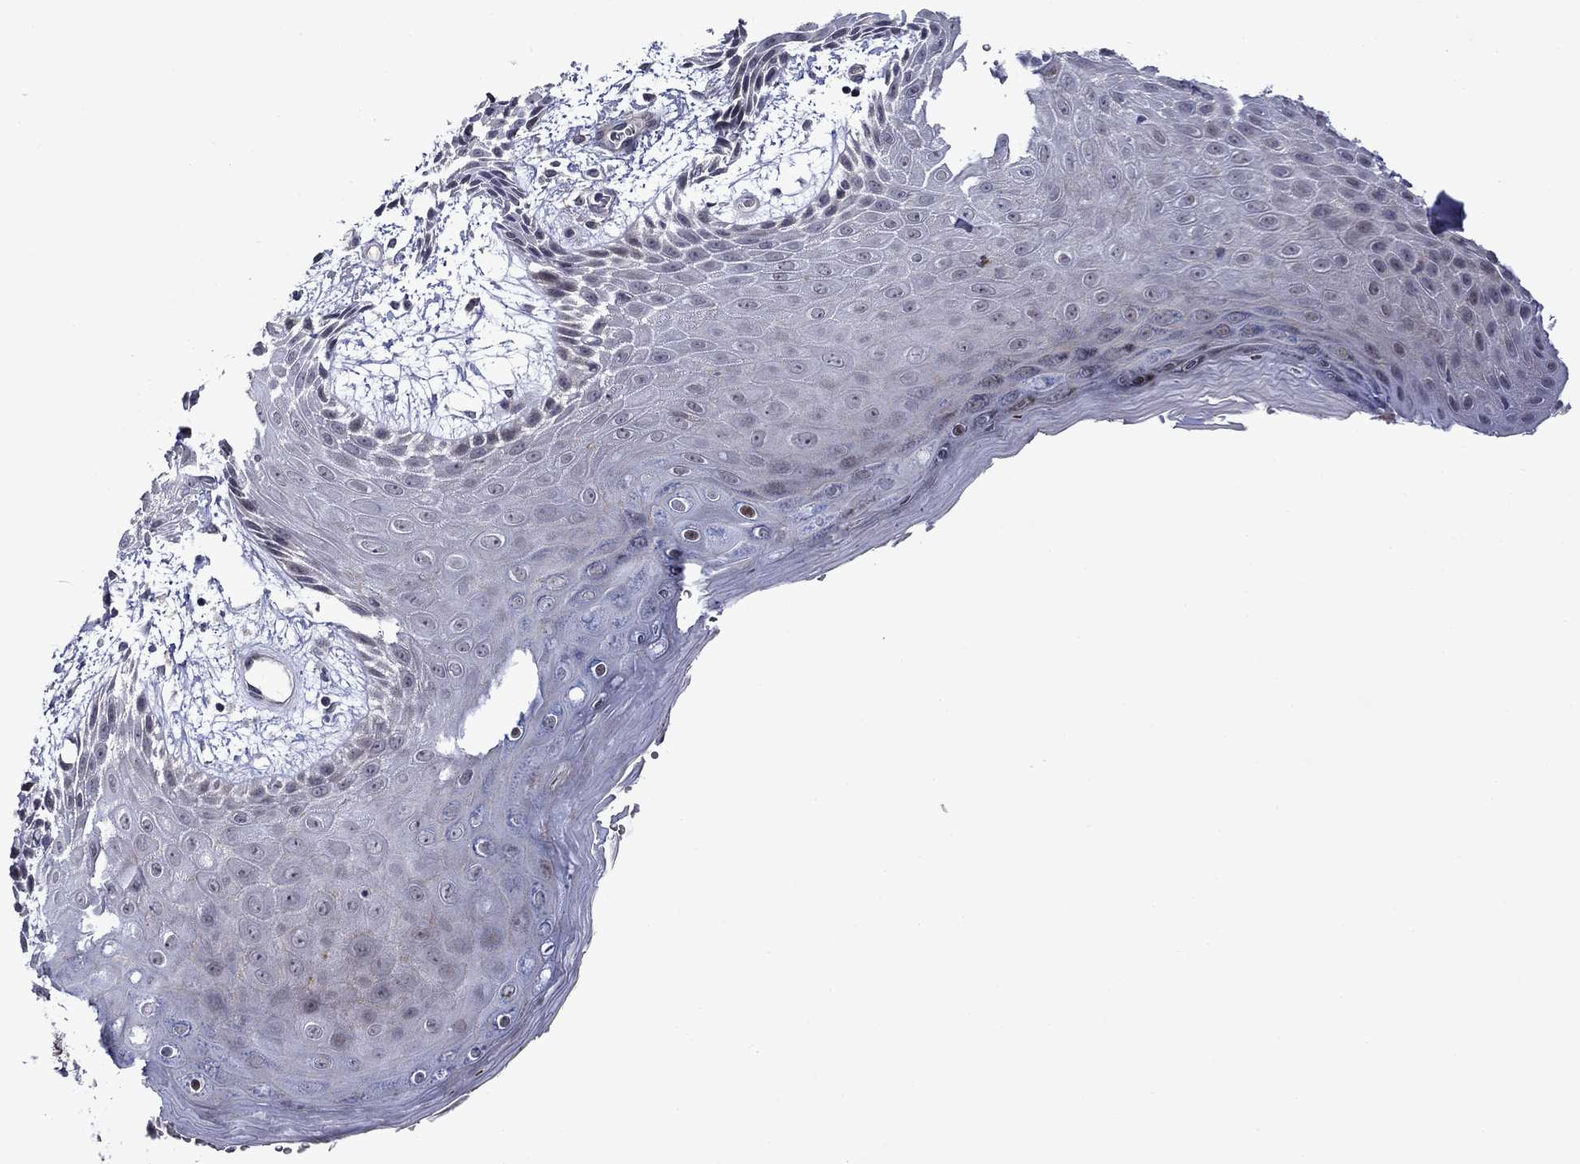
{"staining": {"intensity": "negative", "quantity": "none", "location": "none"}, "tissue": "skin", "cell_type": "Epidermal cells", "image_type": "normal", "snomed": [{"axis": "morphology", "description": "Normal tissue, NOS"}, {"axis": "topography", "description": "Anal"}], "caption": "Image shows no protein positivity in epidermal cells of unremarkable skin. Nuclei are stained in blue.", "gene": "B3GAT1", "patient": {"sex": "male", "age": 36}}